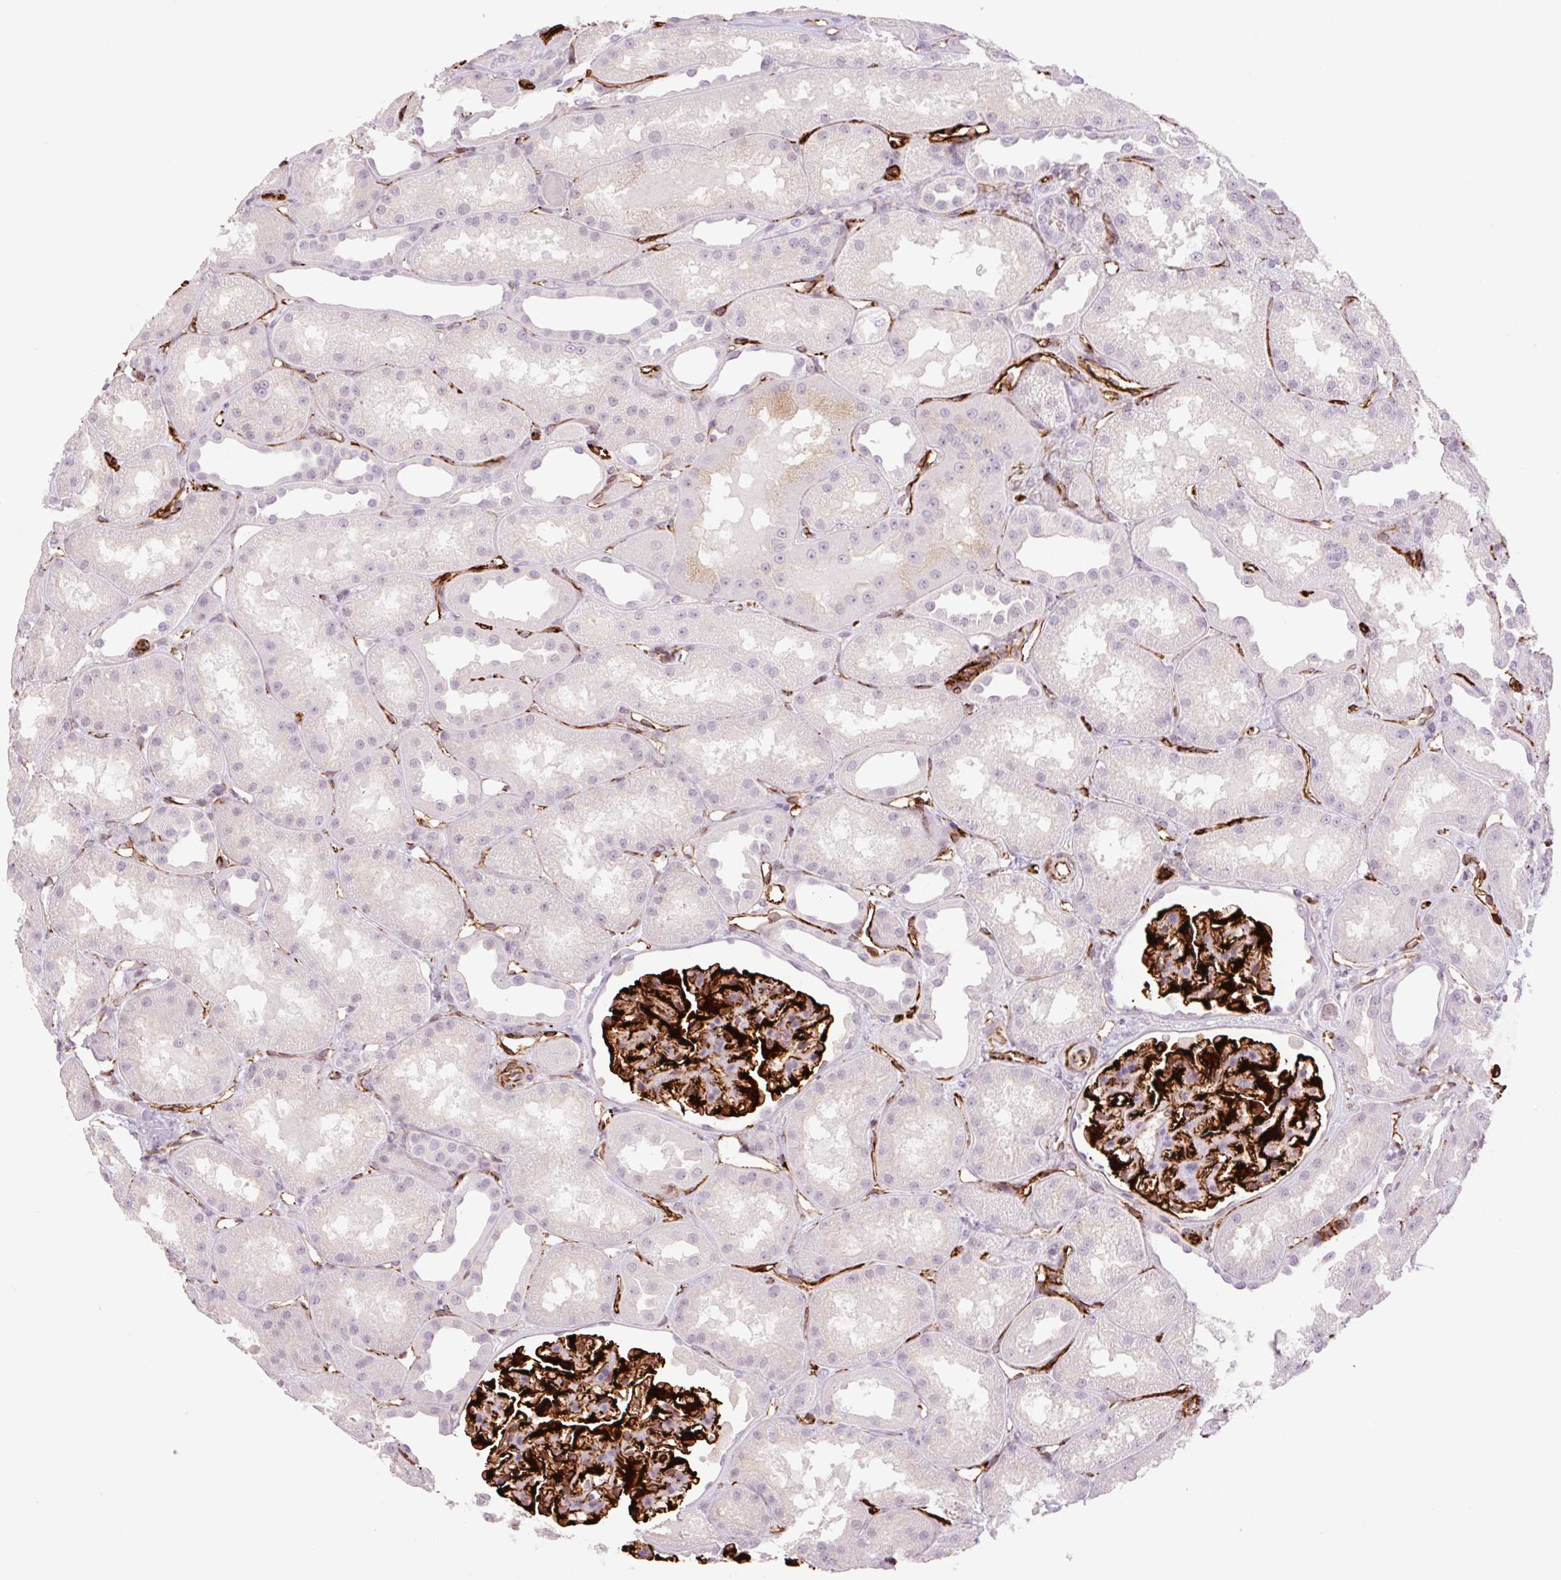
{"staining": {"intensity": "strong", "quantity": "25%-75%", "location": "cytoplasmic/membranous"}, "tissue": "kidney", "cell_type": "Cells in glomeruli", "image_type": "normal", "snomed": [{"axis": "morphology", "description": "Normal tissue, NOS"}, {"axis": "topography", "description": "Kidney"}], "caption": "Benign kidney reveals strong cytoplasmic/membranous positivity in approximately 25%-75% of cells in glomeruli.", "gene": "ZFYVE21", "patient": {"sex": "male", "age": 61}}